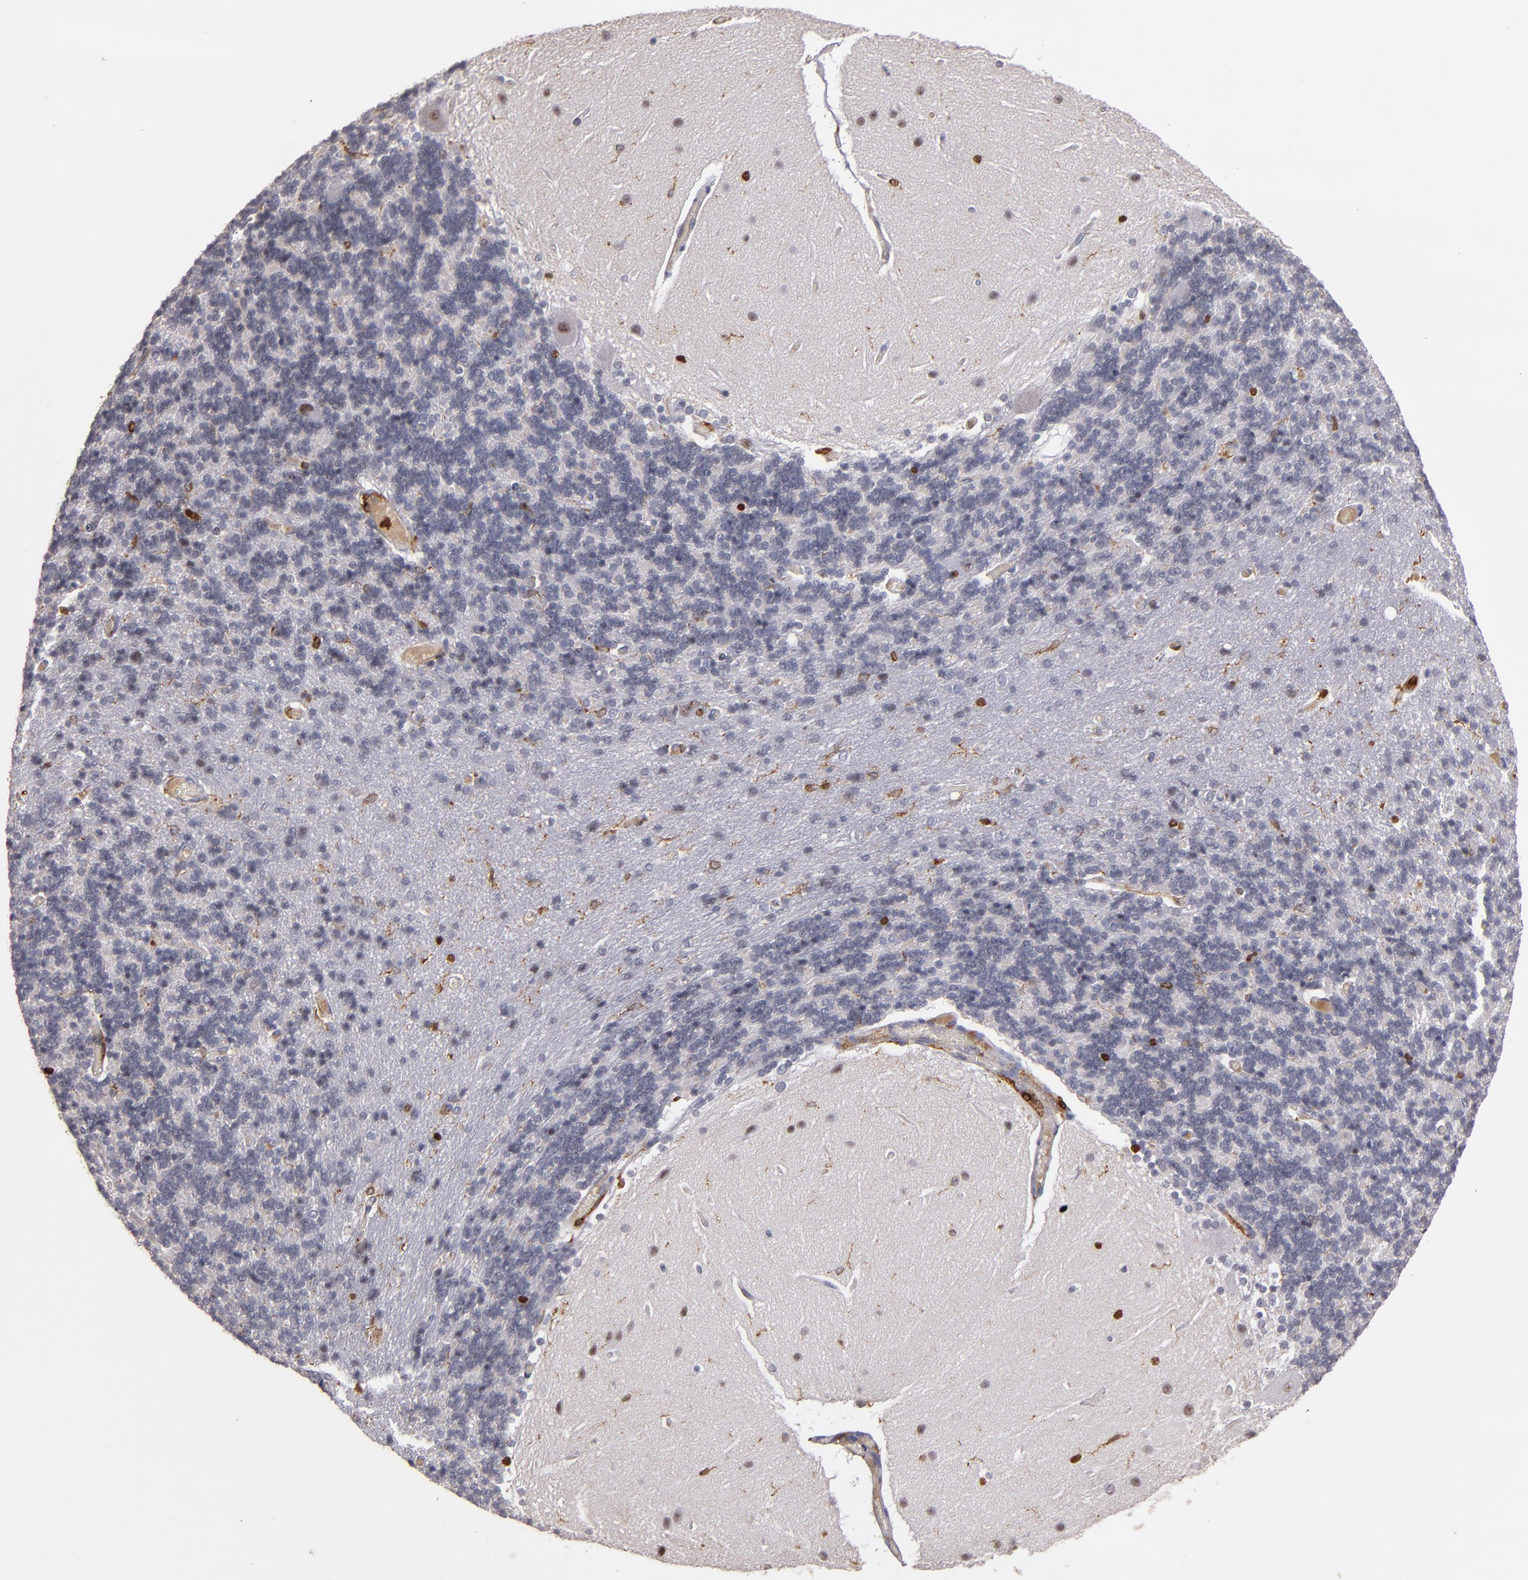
{"staining": {"intensity": "weak", "quantity": "<25%", "location": "nuclear"}, "tissue": "cerebellum", "cell_type": "Cells in granular layer", "image_type": "normal", "snomed": [{"axis": "morphology", "description": "Normal tissue, NOS"}, {"axis": "topography", "description": "Cerebellum"}], "caption": "This is an immunohistochemistry (IHC) micrograph of normal cerebellum. There is no positivity in cells in granular layer.", "gene": "WAS", "patient": {"sex": "female", "age": 54}}